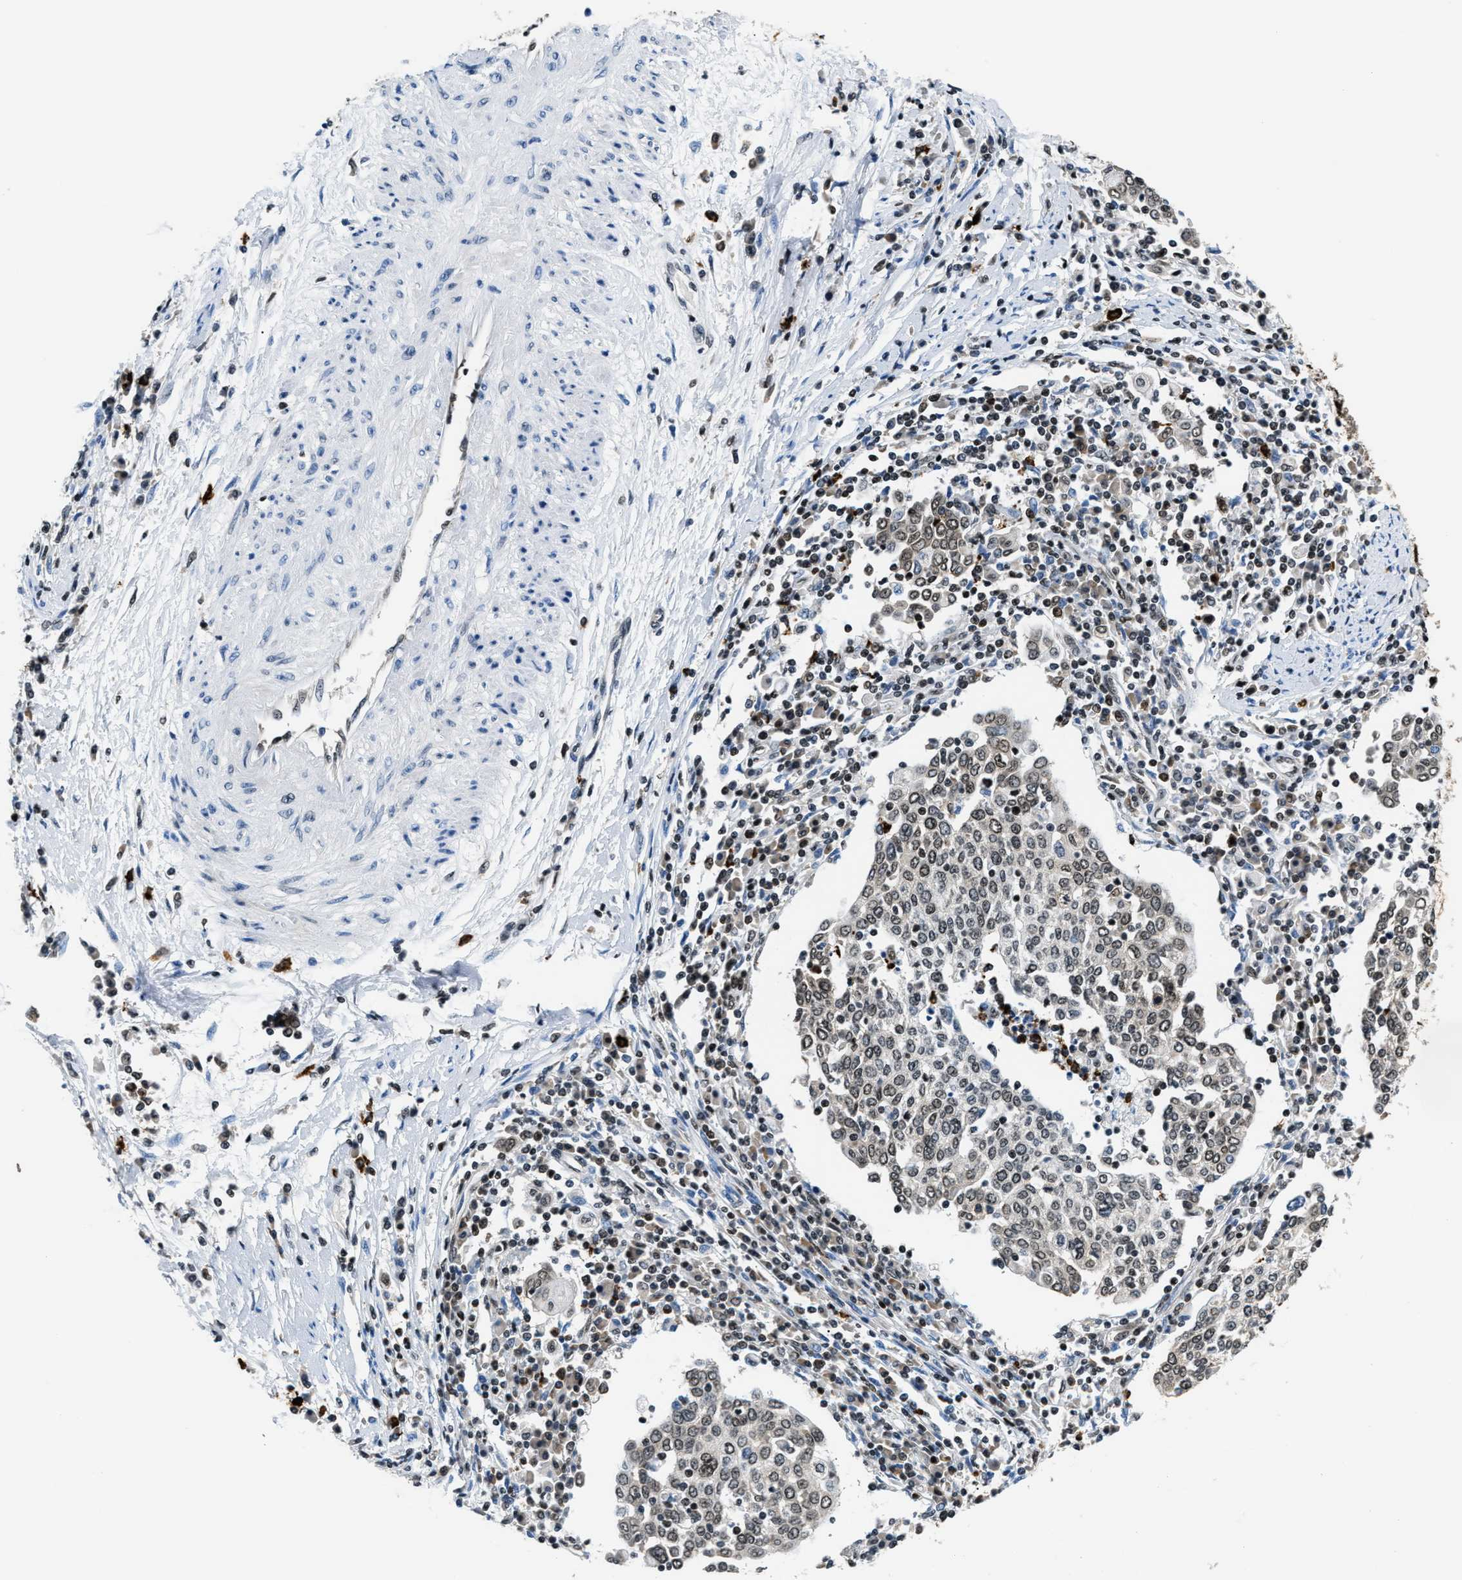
{"staining": {"intensity": "weak", "quantity": ">75%", "location": "nuclear"}, "tissue": "cervical cancer", "cell_type": "Tumor cells", "image_type": "cancer", "snomed": [{"axis": "morphology", "description": "Squamous cell carcinoma, NOS"}, {"axis": "topography", "description": "Cervix"}], "caption": "This is a micrograph of IHC staining of cervical cancer, which shows weak staining in the nuclear of tumor cells.", "gene": "CCNDBP1", "patient": {"sex": "female", "age": 40}}